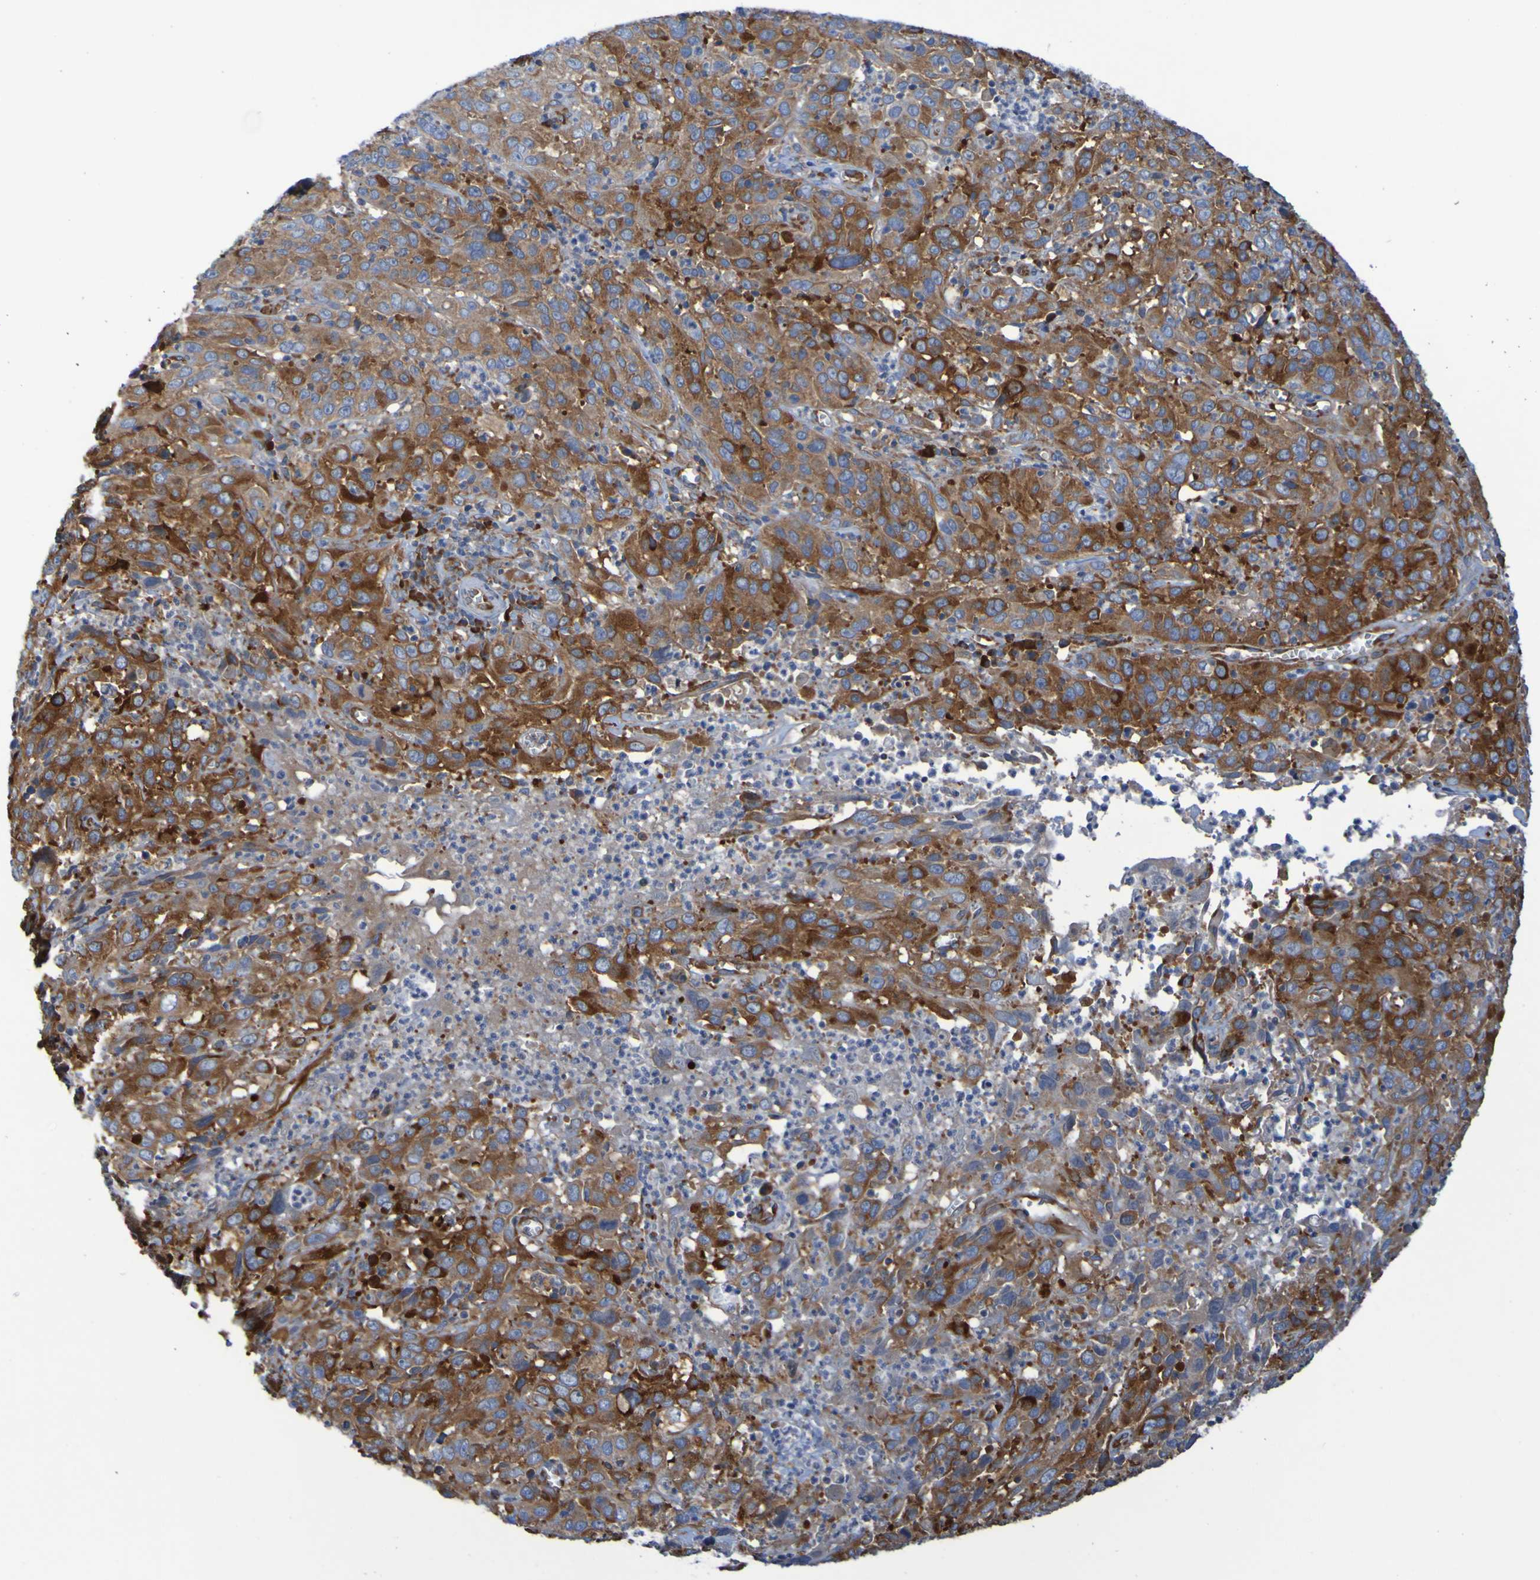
{"staining": {"intensity": "strong", "quantity": ">75%", "location": "cytoplasmic/membranous"}, "tissue": "cervical cancer", "cell_type": "Tumor cells", "image_type": "cancer", "snomed": [{"axis": "morphology", "description": "Squamous cell carcinoma, NOS"}, {"axis": "topography", "description": "Cervix"}], "caption": "Tumor cells show strong cytoplasmic/membranous expression in about >75% of cells in cervical squamous cell carcinoma.", "gene": "FKBP3", "patient": {"sex": "female", "age": 32}}